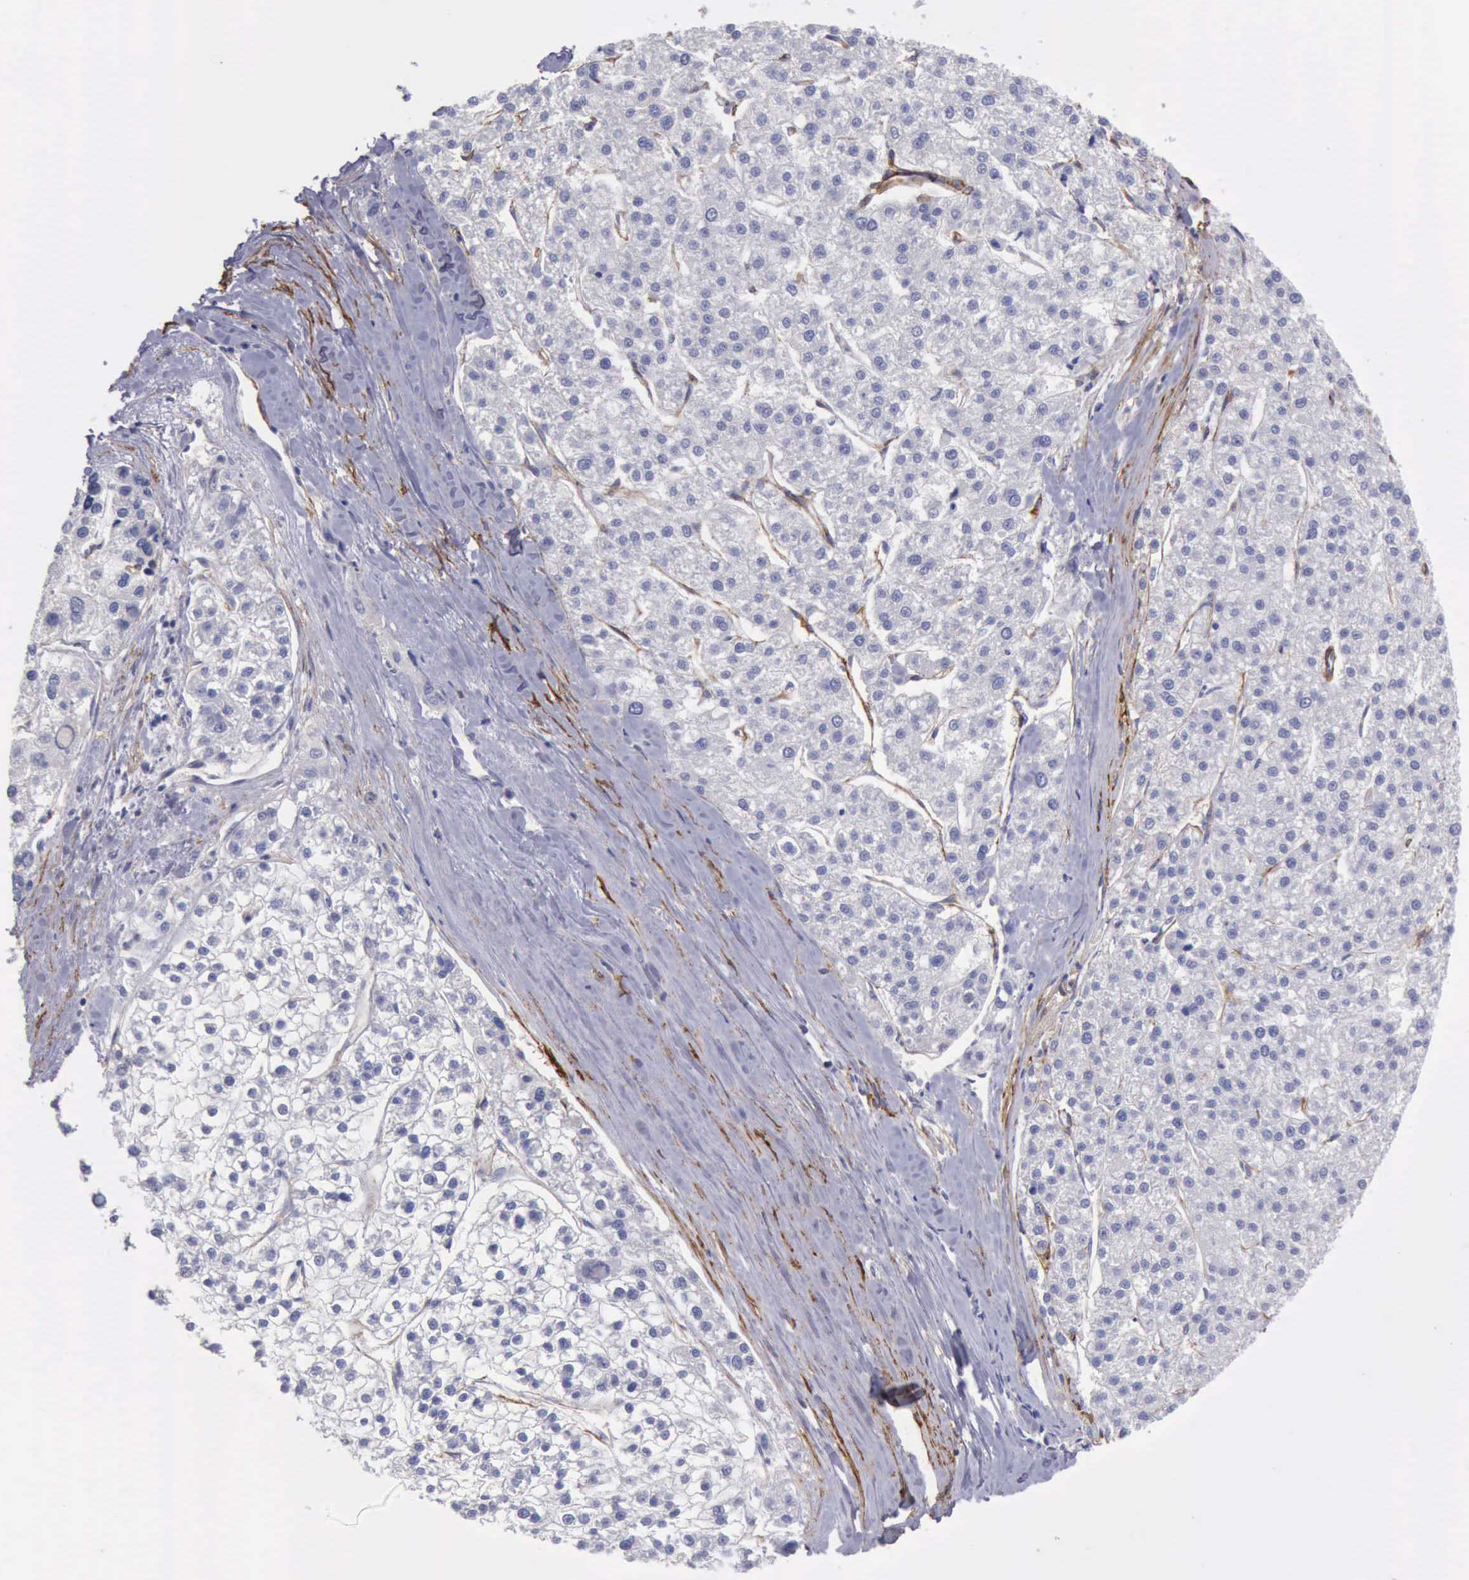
{"staining": {"intensity": "negative", "quantity": "none", "location": "none"}, "tissue": "liver cancer", "cell_type": "Tumor cells", "image_type": "cancer", "snomed": [{"axis": "morphology", "description": "Carcinoma, Hepatocellular, NOS"}, {"axis": "topography", "description": "Liver"}], "caption": "DAB (3,3'-diaminobenzidine) immunohistochemical staining of human liver hepatocellular carcinoma exhibits no significant staining in tumor cells. Nuclei are stained in blue.", "gene": "AOC3", "patient": {"sex": "female", "age": 85}}